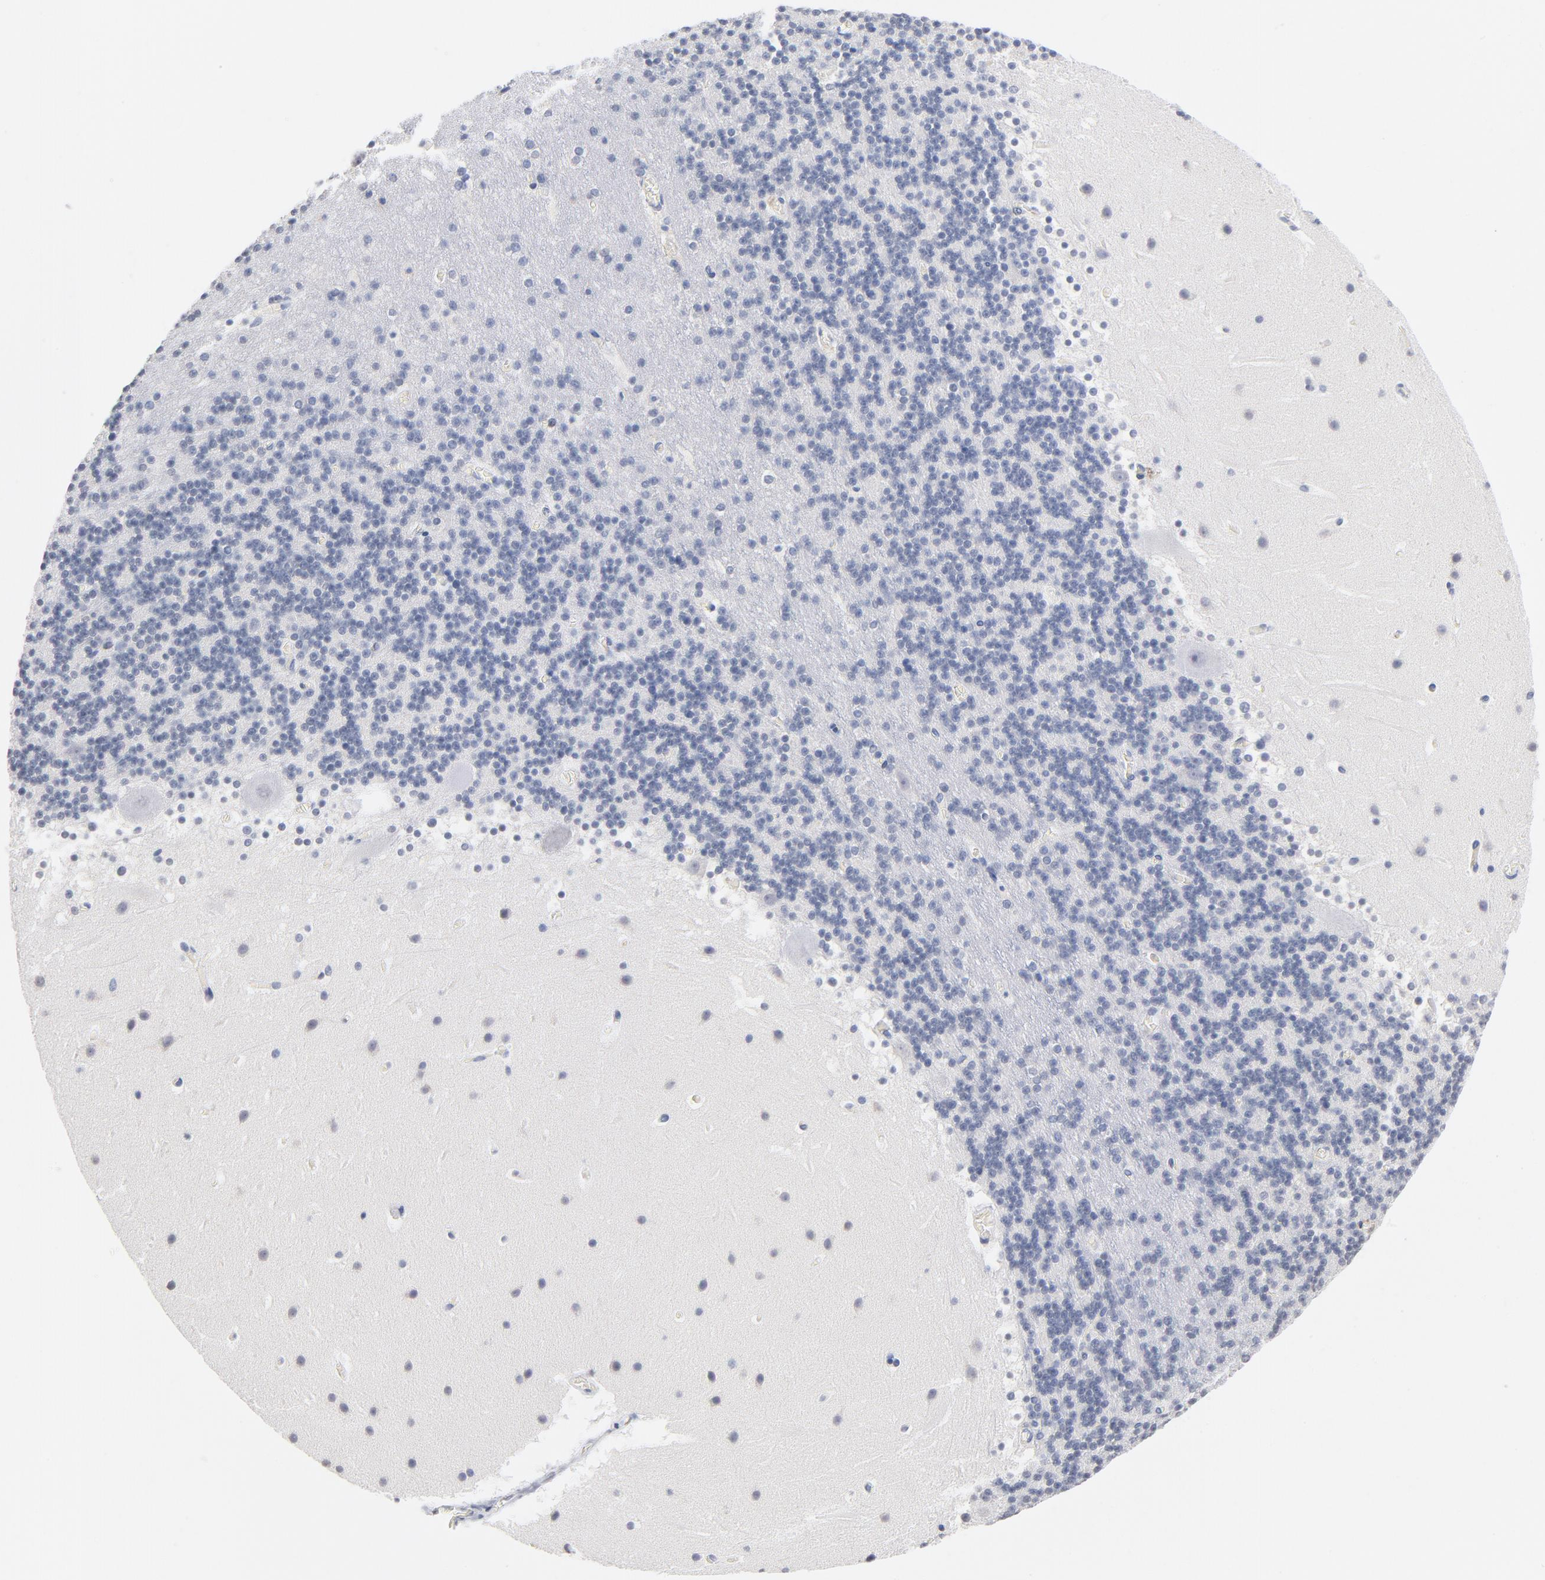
{"staining": {"intensity": "negative", "quantity": "none", "location": "none"}, "tissue": "cerebellum", "cell_type": "Cells in granular layer", "image_type": "normal", "snomed": [{"axis": "morphology", "description": "Normal tissue, NOS"}, {"axis": "topography", "description": "Cerebellum"}], "caption": "Protein analysis of unremarkable cerebellum reveals no significant staining in cells in granular layer.", "gene": "RBM3", "patient": {"sex": "male", "age": 45}}